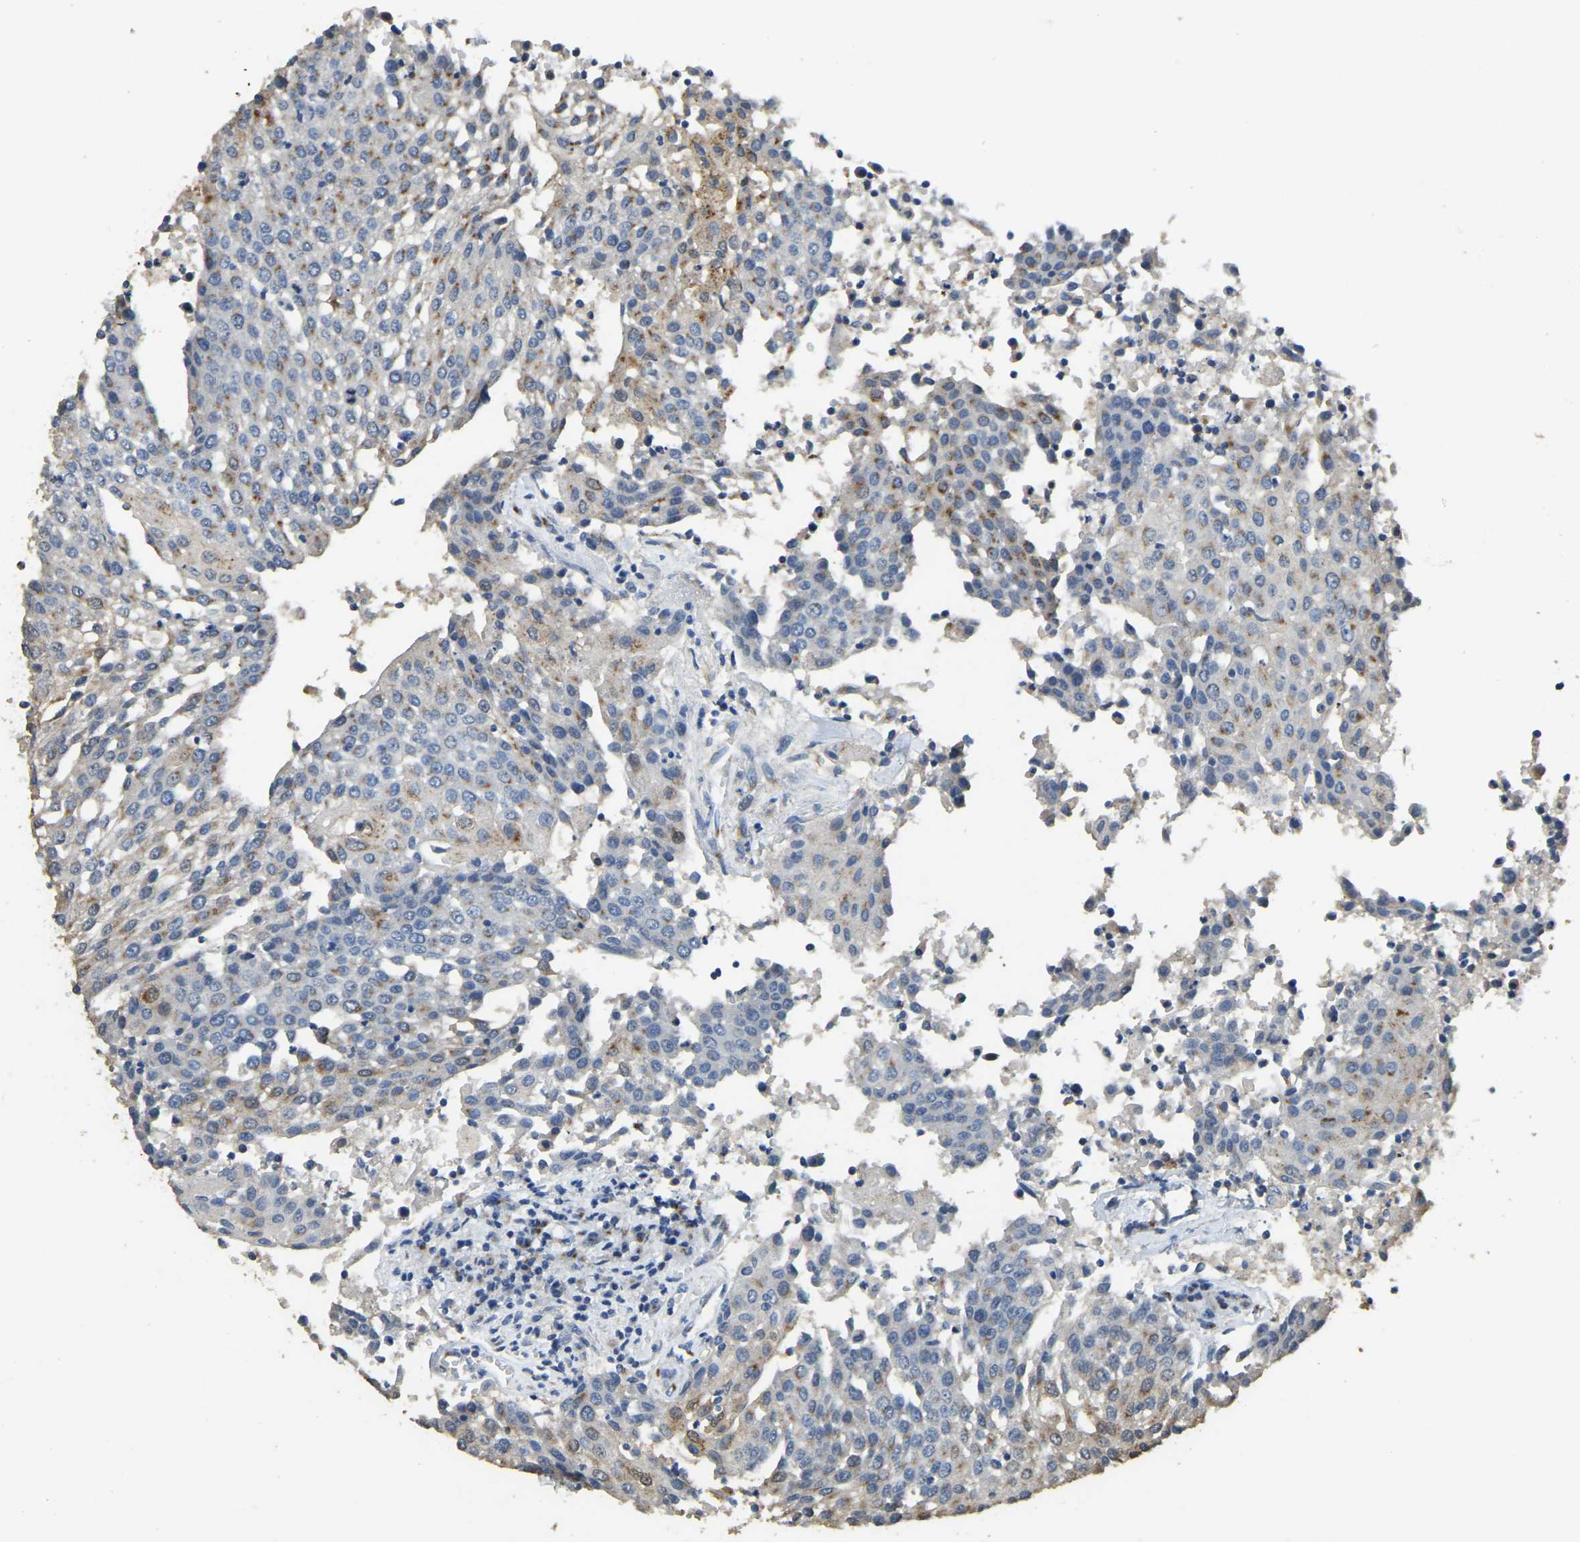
{"staining": {"intensity": "weak", "quantity": "25%-75%", "location": "cytoplasmic/membranous"}, "tissue": "urothelial cancer", "cell_type": "Tumor cells", "image_type": "cancer", "snomed": [{"axis": "morphology", "description": "Urothelial carcinoma, High grade"}, {"axis": "topography", "description": "Urinary bladder"}], "caption": "Immunohistochemical staining of human high-grade urothelial carcinoma shows low levels of weak cytoplasmic/membranous protein positivity in approximately 25%-75% of tumor cells. (IHC, brightfield microscopy, high magnification).", "gene": "FAM174A", "patient": {"sex": "female", "age": 85}}